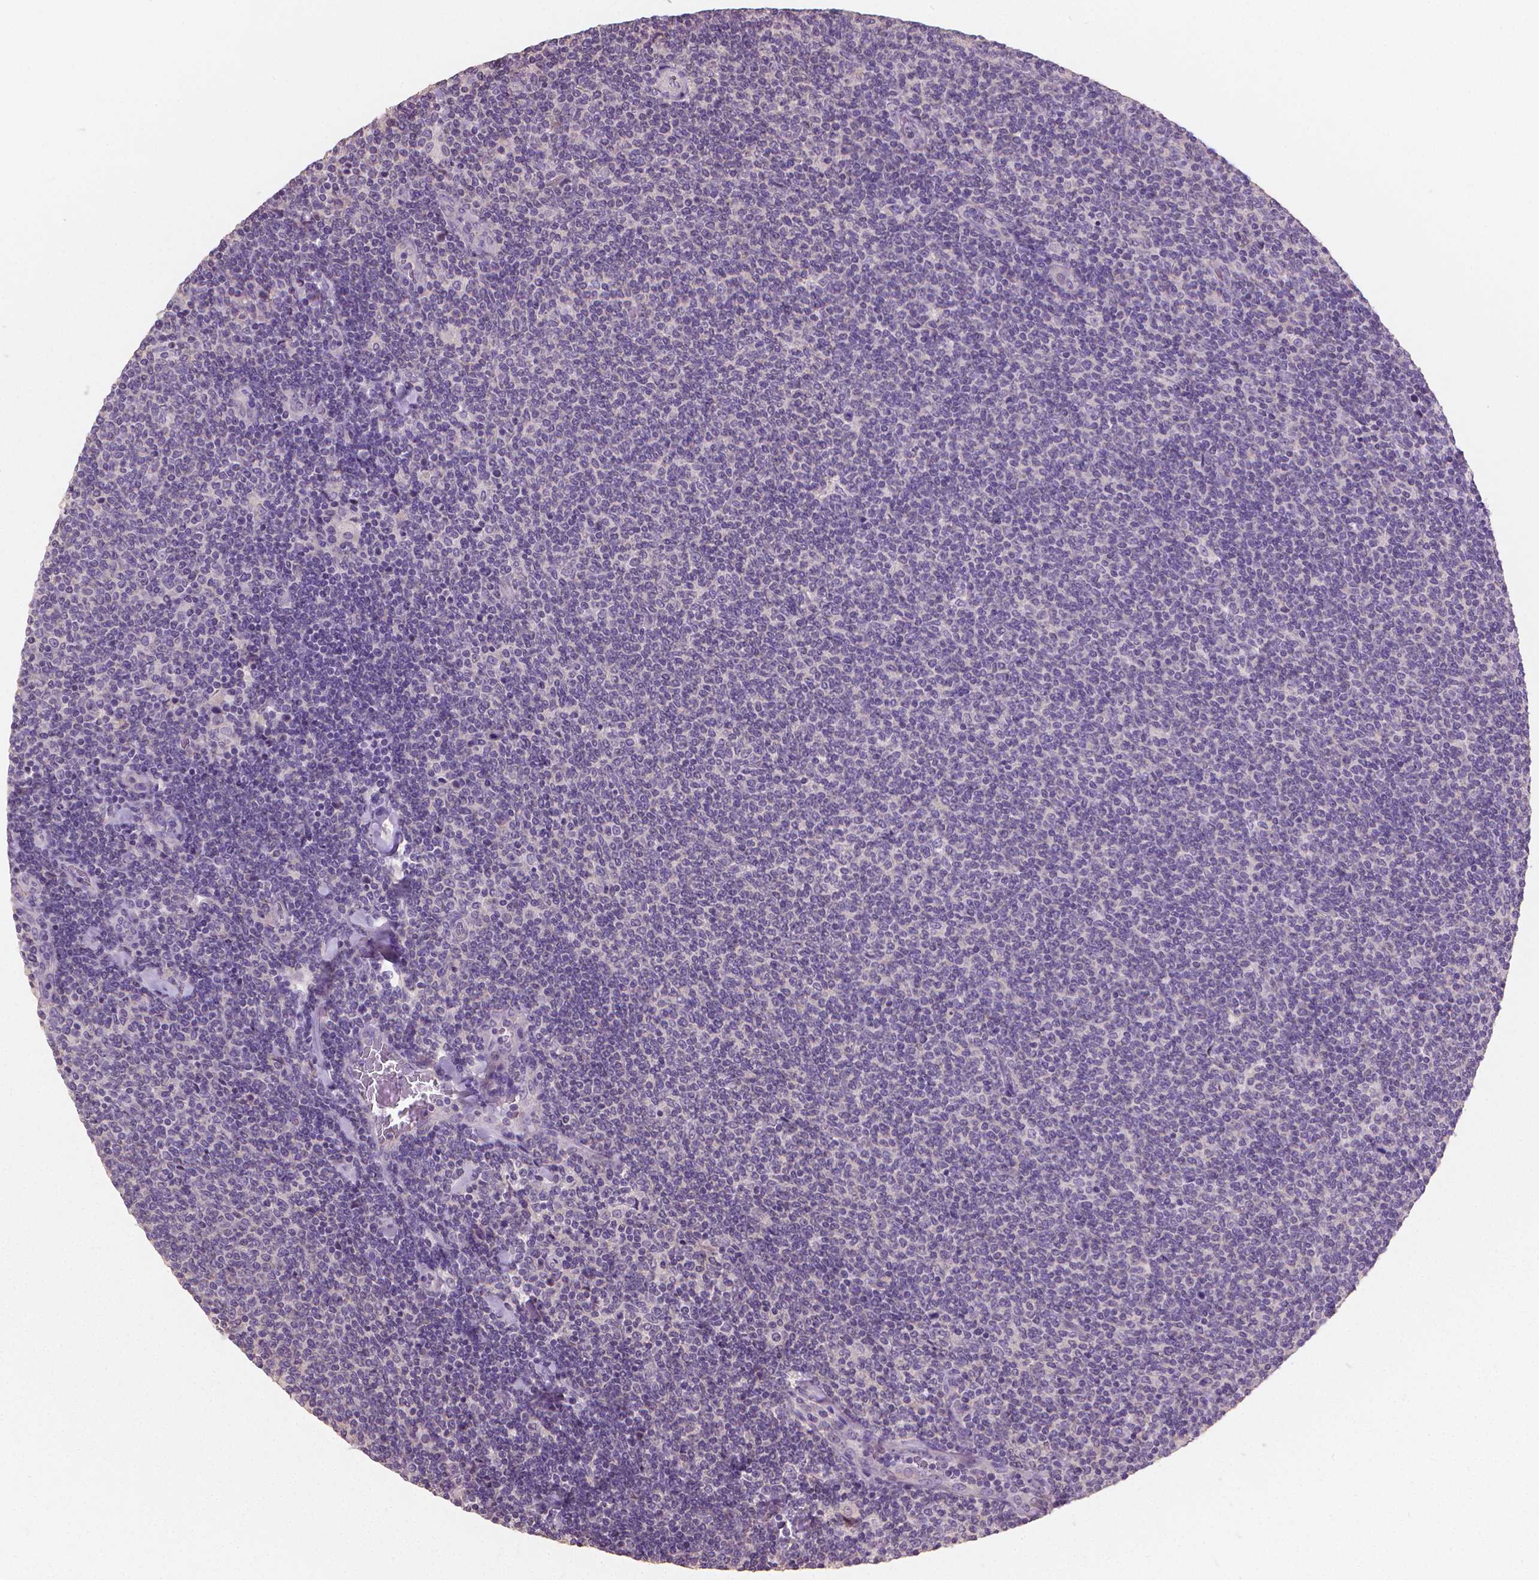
{"staining": {"intensity": "negative", "quantity": "none", "location": "none"}, "tissue": "lymphoma", "cell_type": "Tumor cells", "image_type": "cancer", "snomed": [{"axis": "morphology", "description": "Malignant lymphoma, non-Hodgkin's type, Low grade"}, {"axis": "topography", "description": "Lymph node"}], "caption": "Immunohistochemistry photomicrograph of human malignant lymphoma, non-Hodgkin's type (low-grade) stained for a protein (brown), which displays no positivity in tumor cells. (DAB IHC with hematoxylin counter stain).", "gene": "CATIP", "patient": {"sex": "male", "age": 52}}